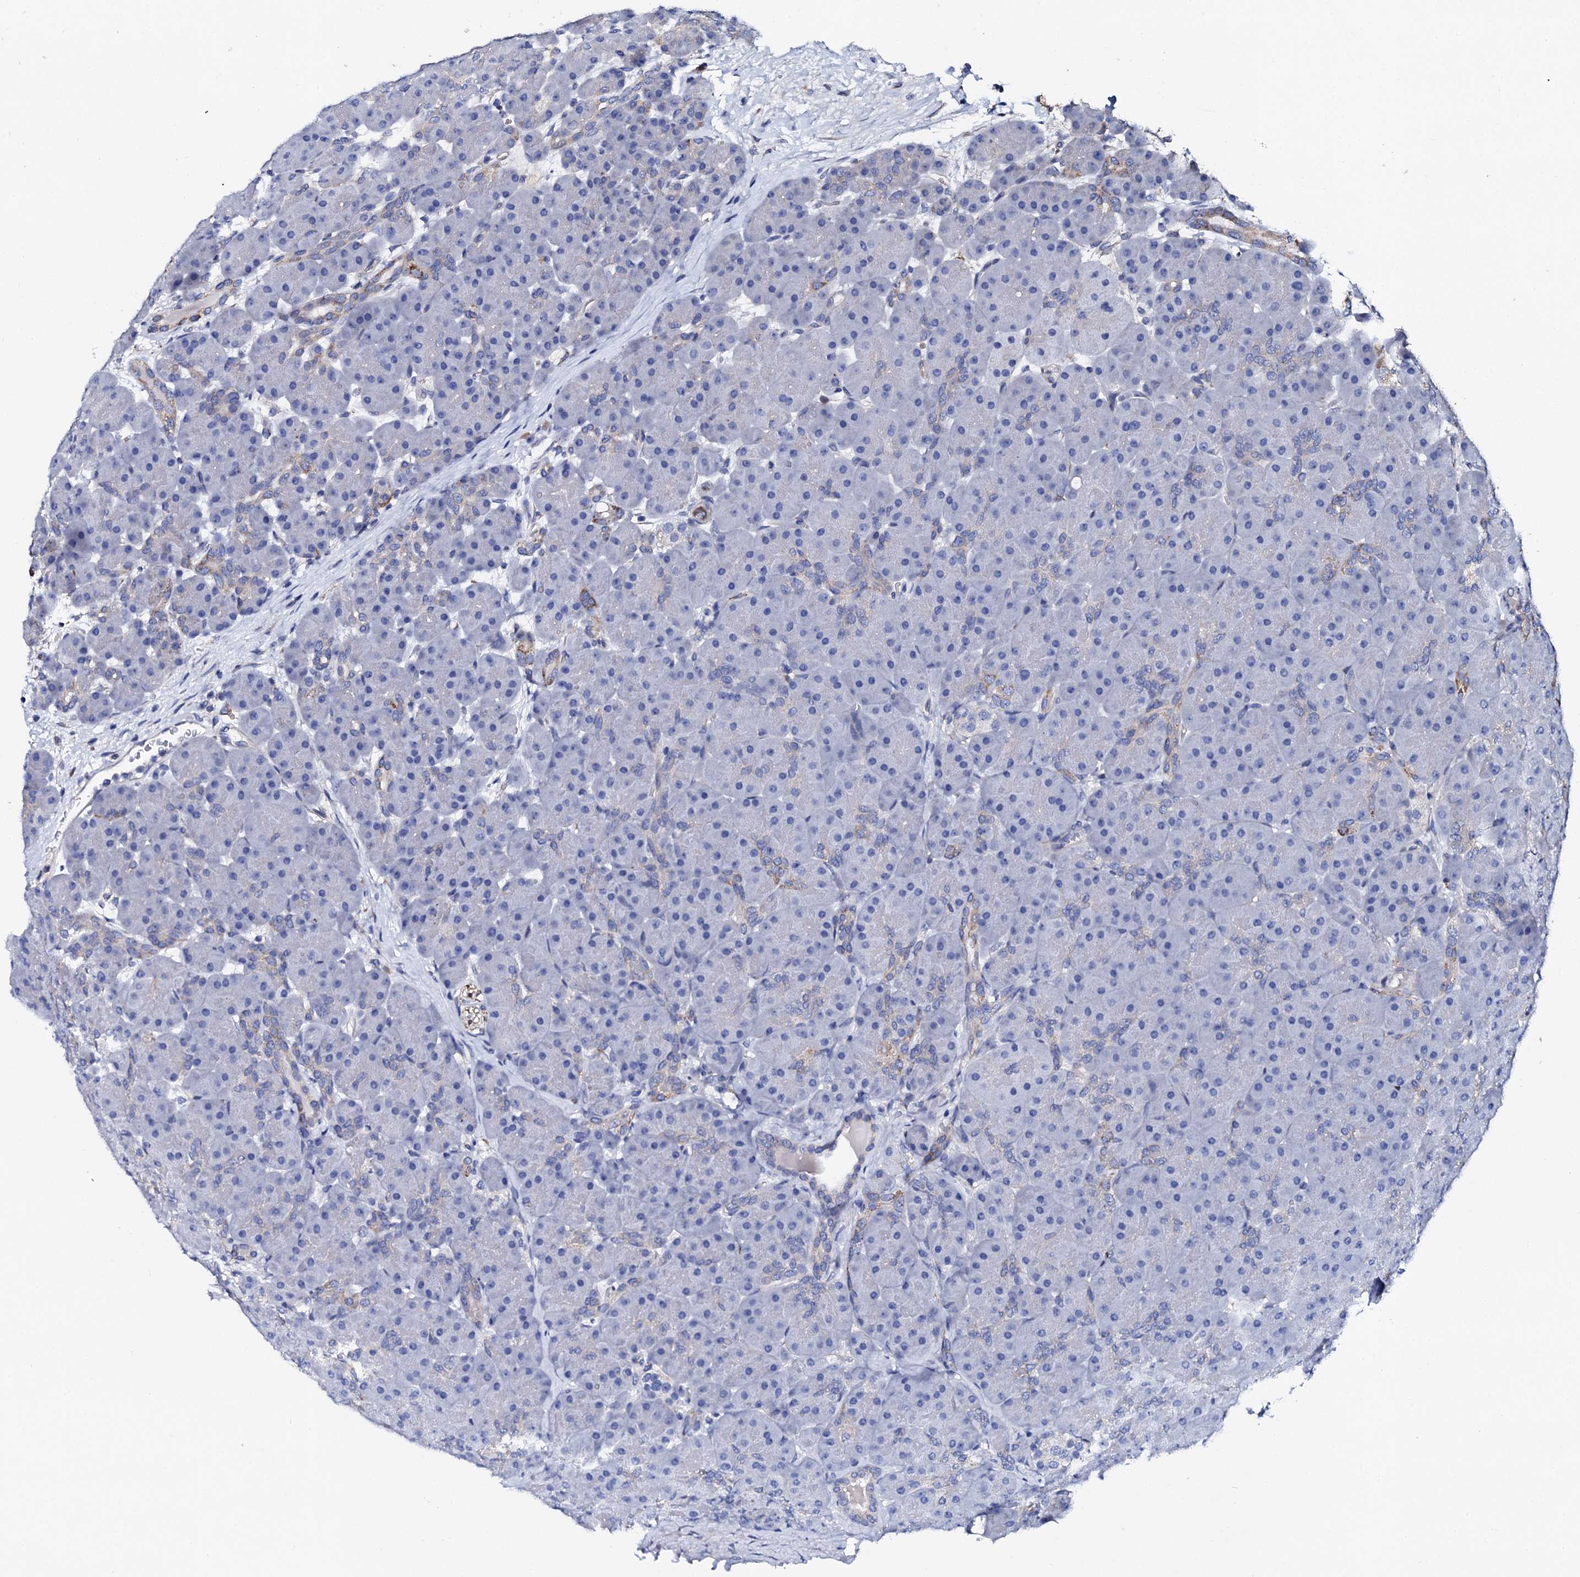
{"staining": {"intensity": "moderate", "quantity": "<25%", "location": "cytoplasmic/membranous"}, "tissue": "pancreas", "cell_type": "Exocrine glandular cells", "image_type": "normal", "snomed": [{"axis": "morphology", "description": "Normal tissue, NOS"}, {"axis": "topography", "description": "Pancreas"}], "caption": "Moderate cytoplasmic/membranous positivity for a protein is identified in approximately <25% of exocrine glandular cells of unremarkable pancreas using IHC.", "gene": "KLHL32", "patient": {"sex": "male", "age": 66}}